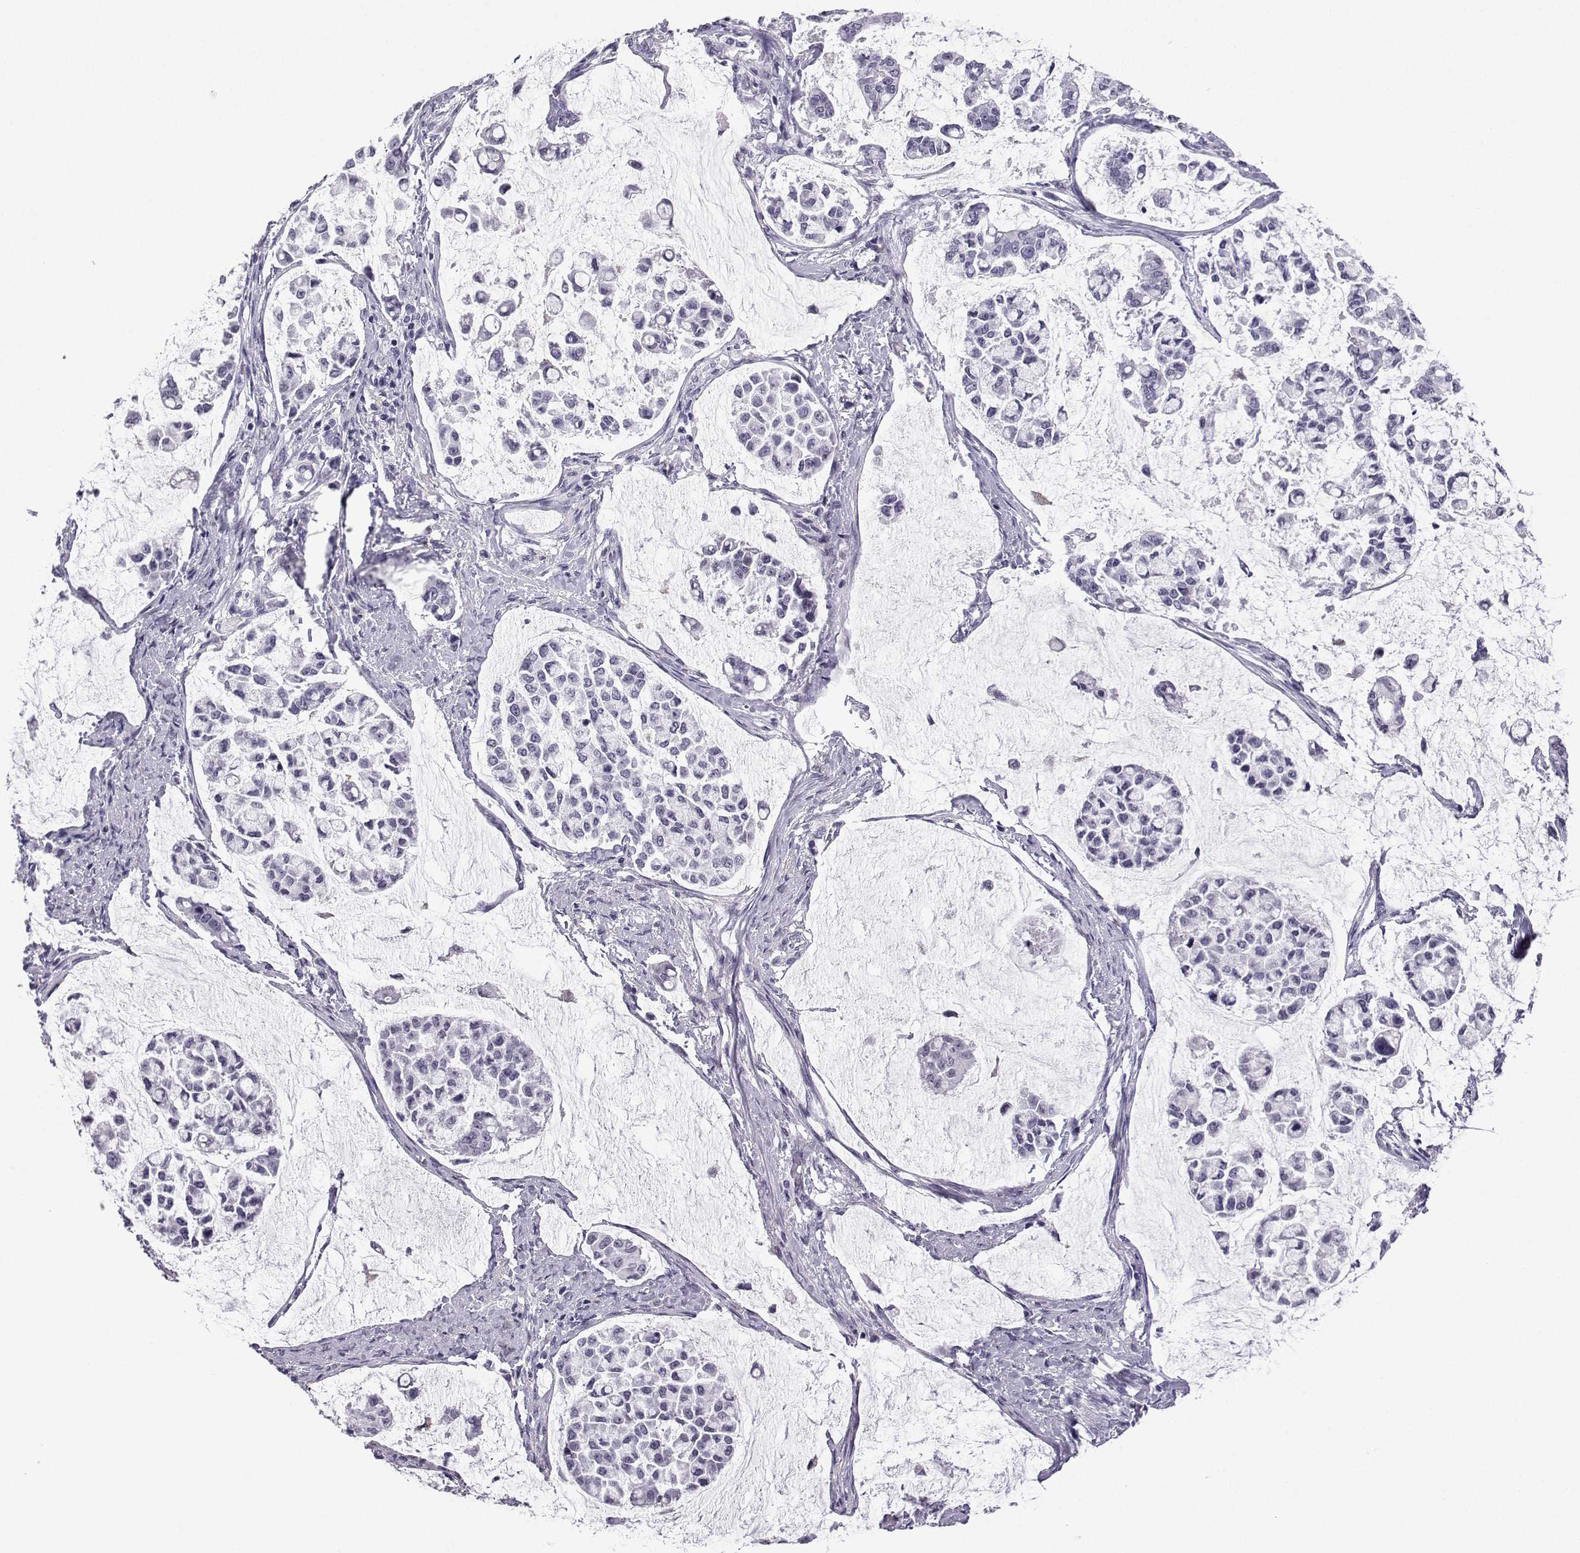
{"staining": {"intensity": "negative", "quantity": "none", "location": "none"}, "tissue": "stomach cancer", "cell_type": "Tumor cells", "image_type": "cancer", "snomed": [{"axis": "morphology", "description": "Adenocarcinoma, NOS"}, {"axis": "topography", "description": "Stomach"}], "caption": "Immunohistochemical staining of stomach adenocarcinoma demonstrates no significant expression in tumor cells.", "gene": "MRGBP", "patient": {"sex": "male", "age": 82}}